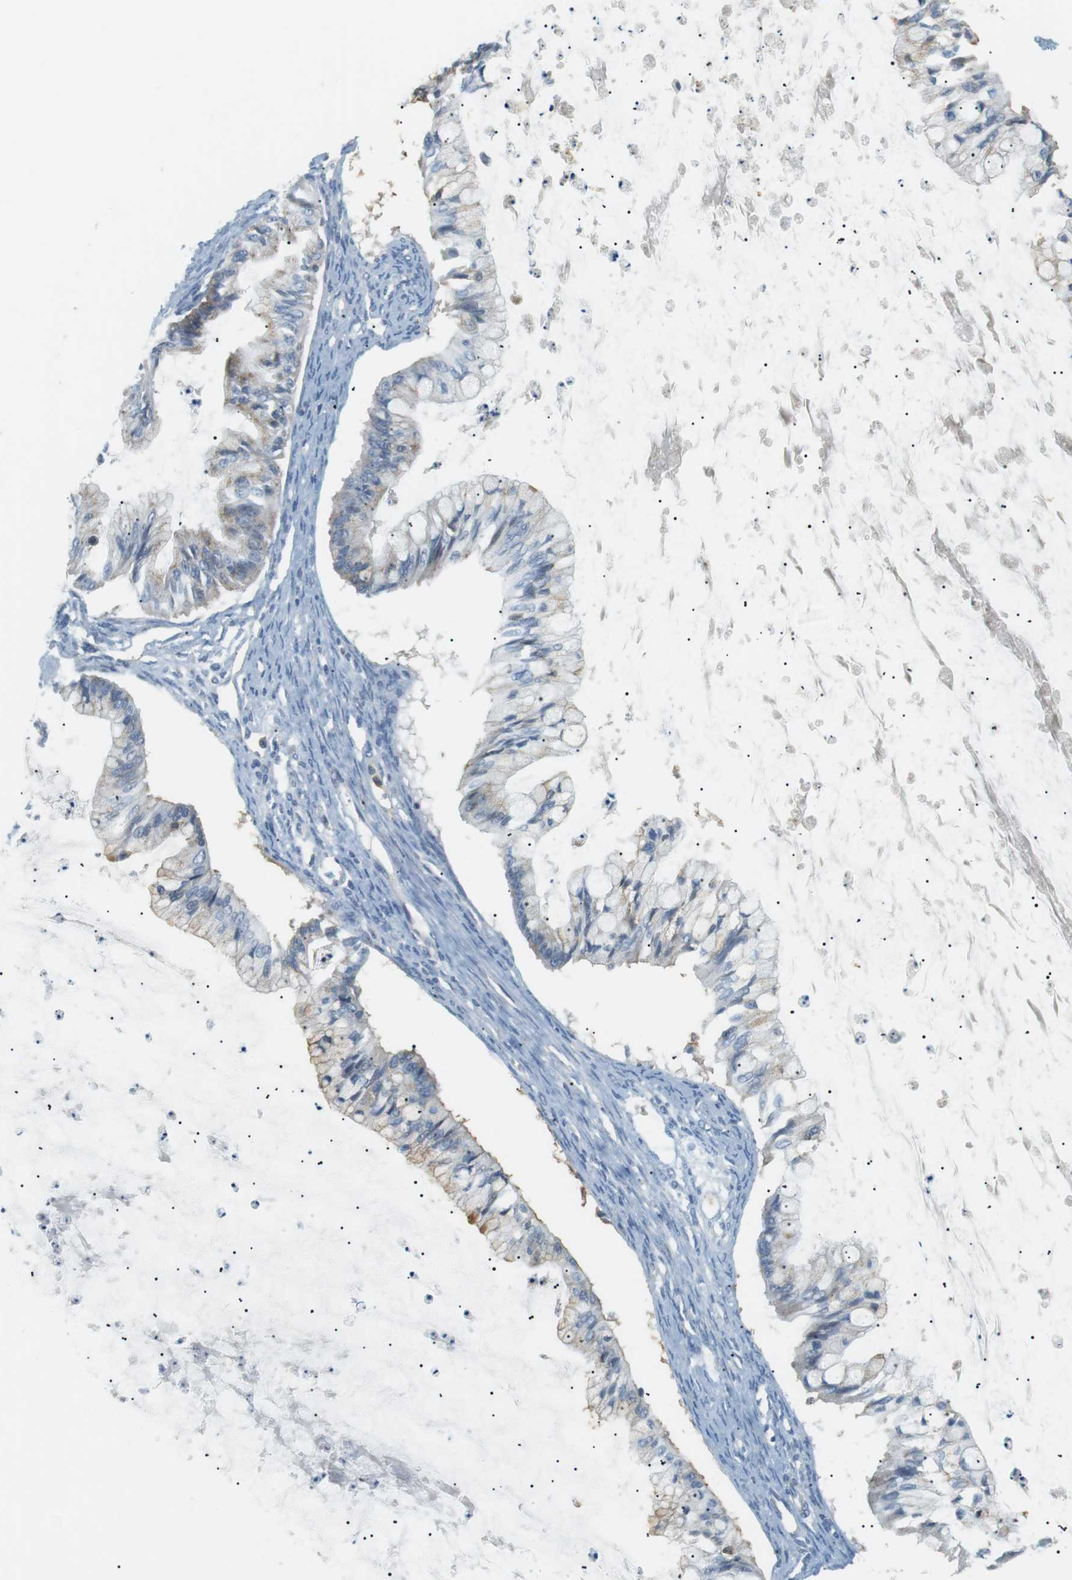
{"staining": {"intensity": "weak", "quantity": "<25%", "location": "cytoplasmic/membranous"}, "tissue": "ovarian cancer", "cell_type": "Tumor cells", "image_type": "cancer", "snomed": [{"axis": "morphology", "description": "Cystadenocarcinoma, mucinous, NOS"}, {"axis": "topography", "description": "Ovary"}], "caption": "A high-resolution image shows immunohistochemistry staining of mucinous cystadenocarcinoma (ovarian), which shows no significant positivity in tumor cells.", "gene": "P2RY1", "patient": {"sex": "female", "age": 57}}